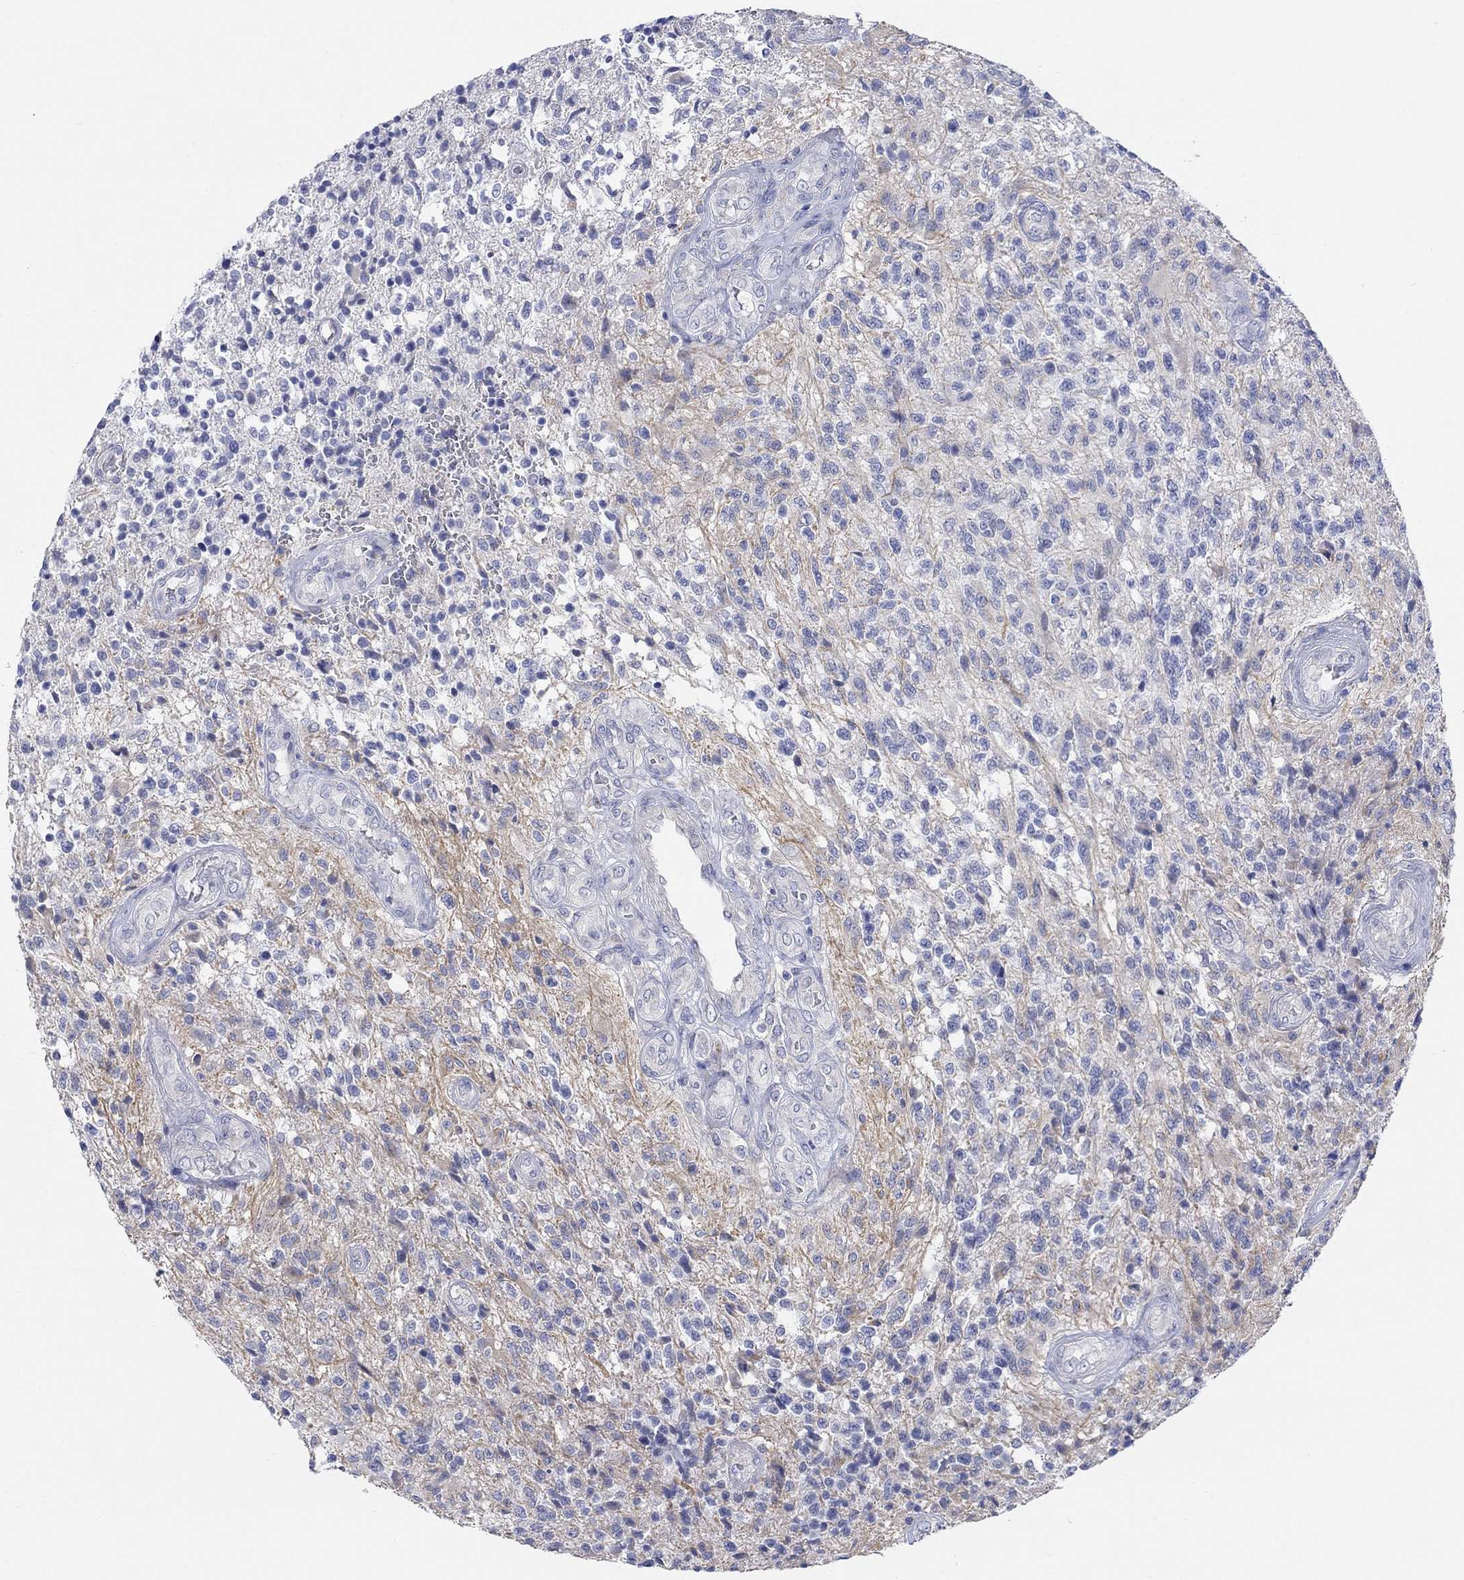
{"staining": {"intensity": "negative", "quantity": "none", "location": "none"}, "tissue": "glioma", "cell_type": "Tumor cells", "image_type": "cancer", "snomed": [{"axis": "morphology", "description": "Glioma, malignant, High grade"}, {"axis": "topography", "description": "Brain"}], "caption": "Immunohistochemistry (IHC) of human malignant glioma (high-grade) shows no positivity in tumor cells.", "gene": "KRT222", "patient": {"sex": "male", "age": 56}}